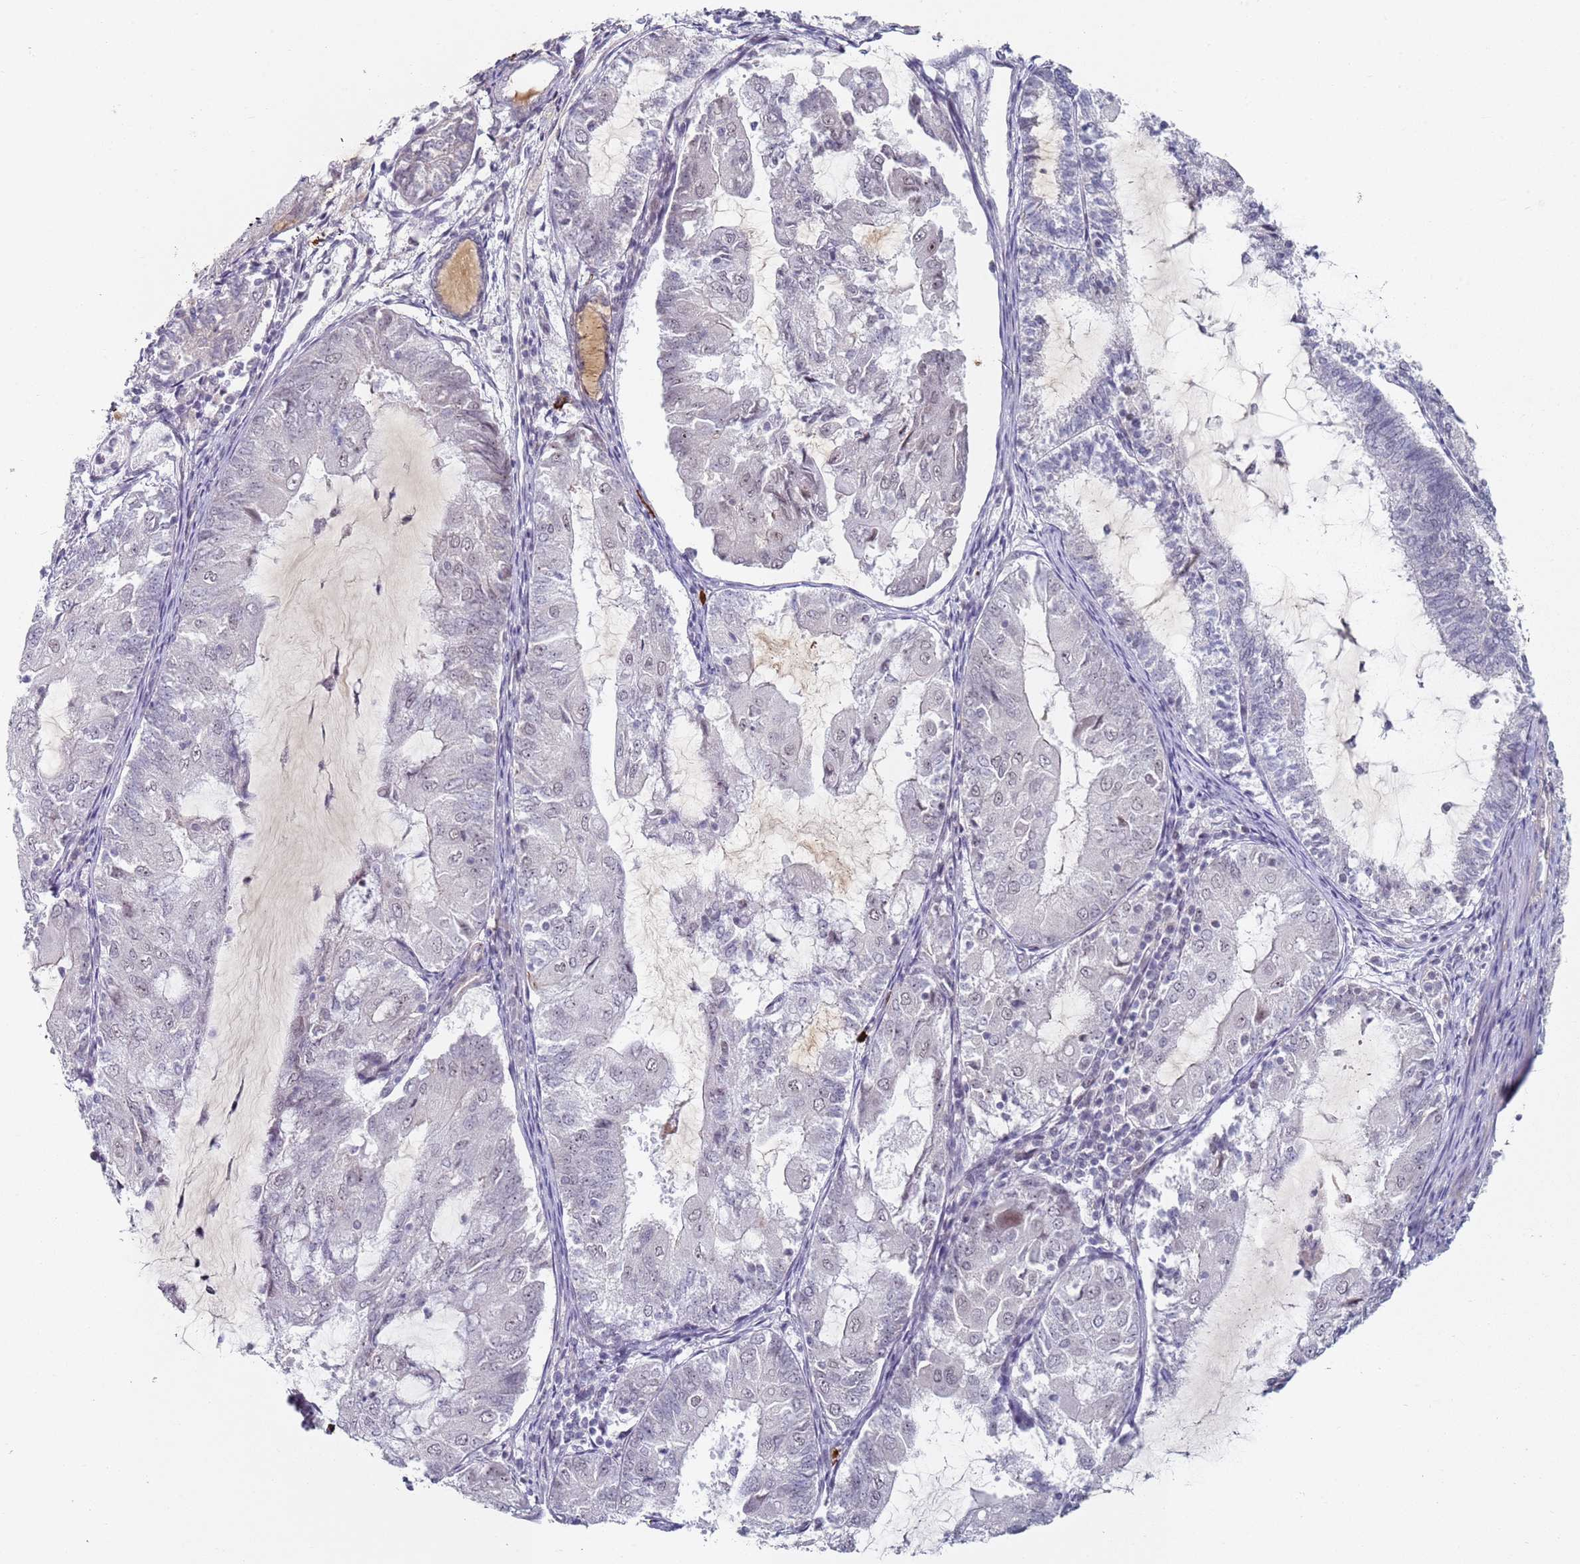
{"staining": {"intensity": "weak", "quantity": "25%-75%", "location": "nuclear"}, "tissue": "endometrial cancer", "cell_type": "Tumor cells", "image_type": "cancer", "snomed": [{"axis": "morphology", "description": "Adenocarcinoma, NOS"}, {"axis": "topography", "description": "Endometrium"}], "caption": "The photomicrograph demonstrates a brown stain indicating the presence of a protein in the nuclear of tumor cells in endometrial cancer (adenocarcinoma).", "gene": "ATF6B", "patient": {"sex": "female", "age": 81}}